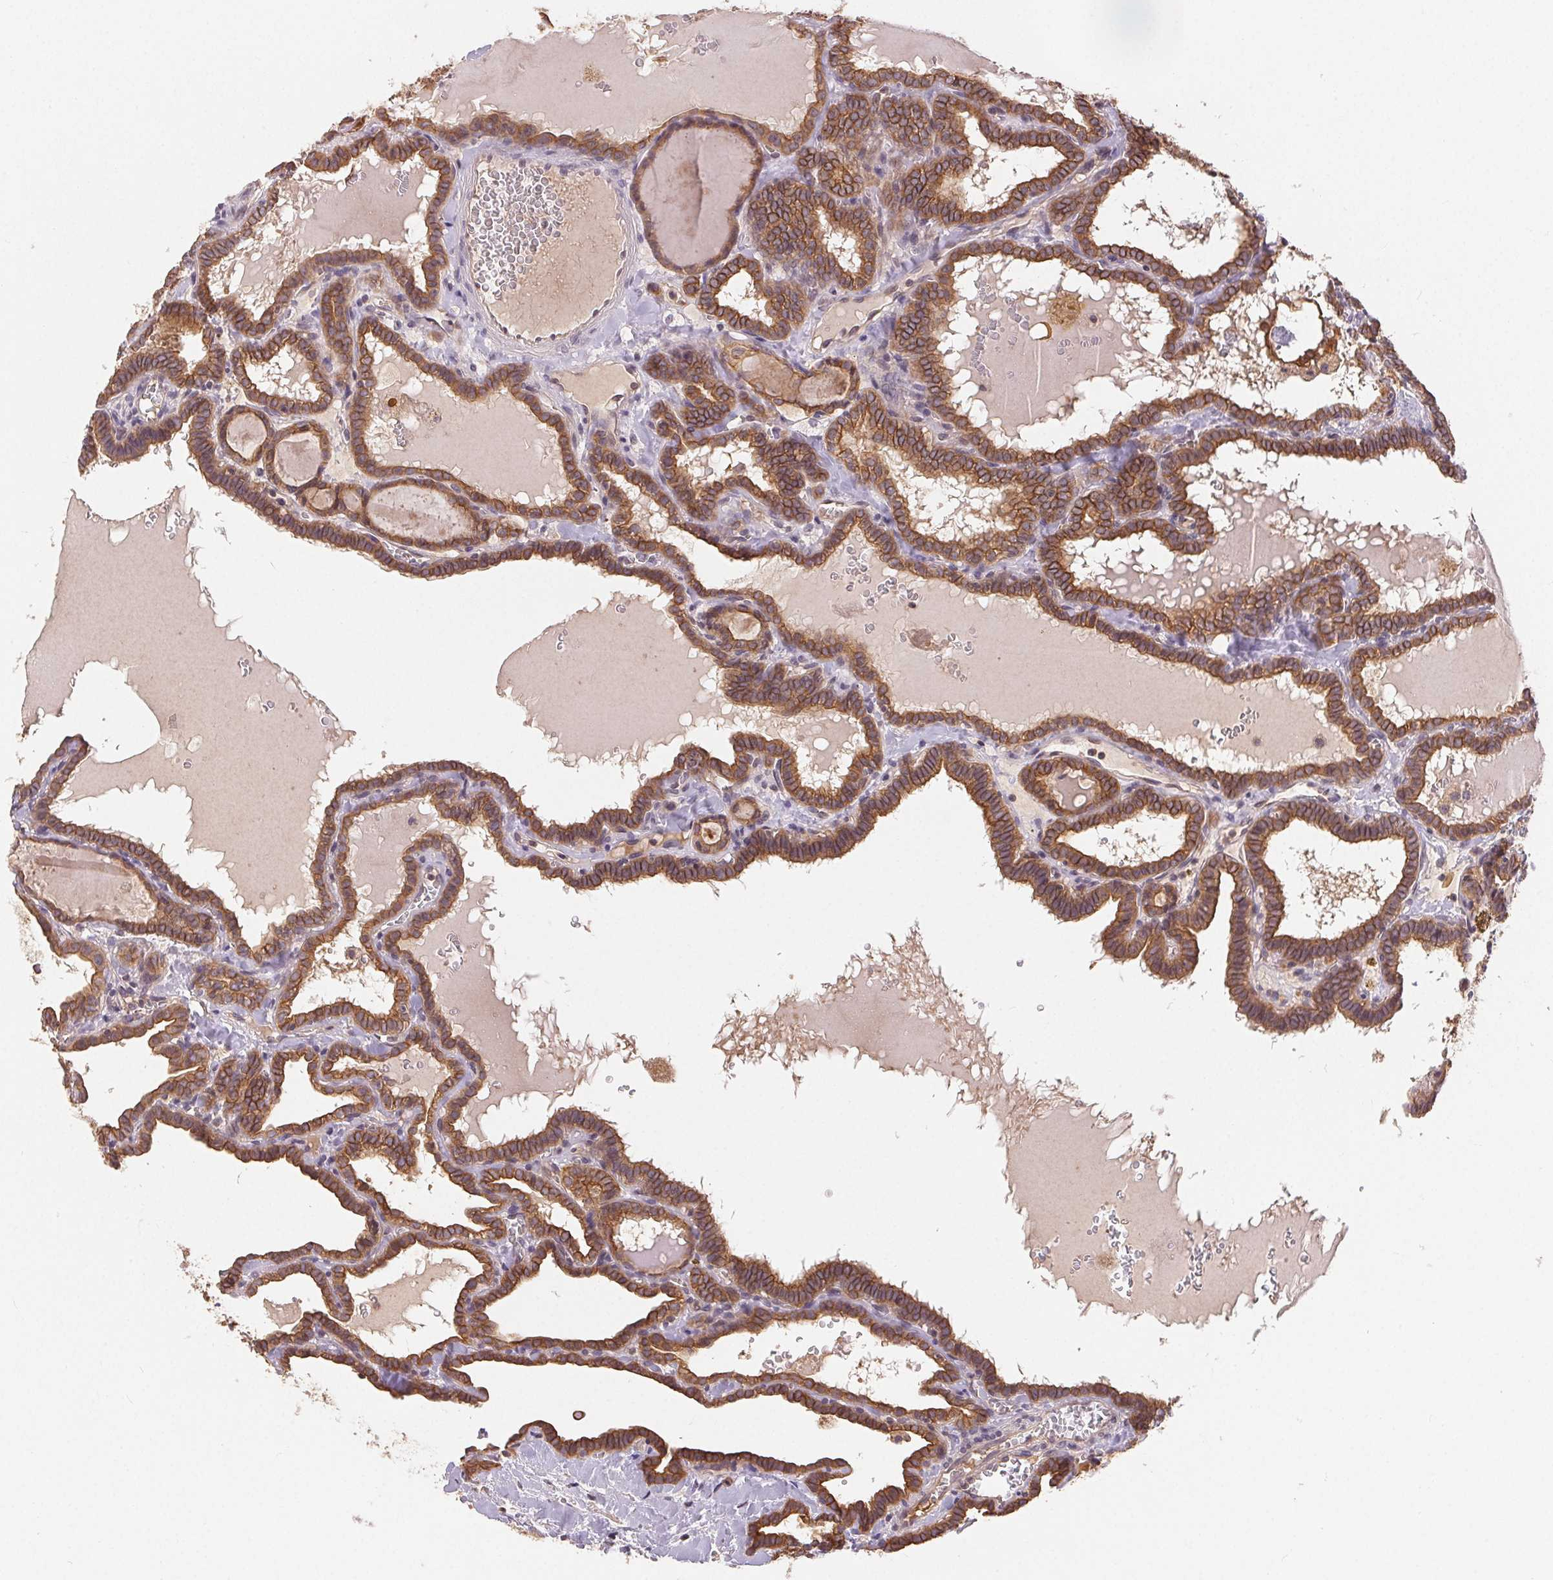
{"staining": {"intensity": "strong", "quantity": ">75%", "location": "cytoplasmic/membranous"}, "tissue": "thyroid cancer", "cell_type": "Tumor cells", "image_type": "cancer", "snomed": [{"axis": "morphology", "description": "Papillary adenocarcinoma, NOS"}, {"axis": "topography", "description": "Thyroid gland"}], "caption": "Tumor cells exhibit strong cytoplasmic/membranous positivity in about >75% of cells in thyroid papillary adenocarcinoma.", "gene": "MAPKAPK2", "patient": {"sex": "female", "age": 39}}